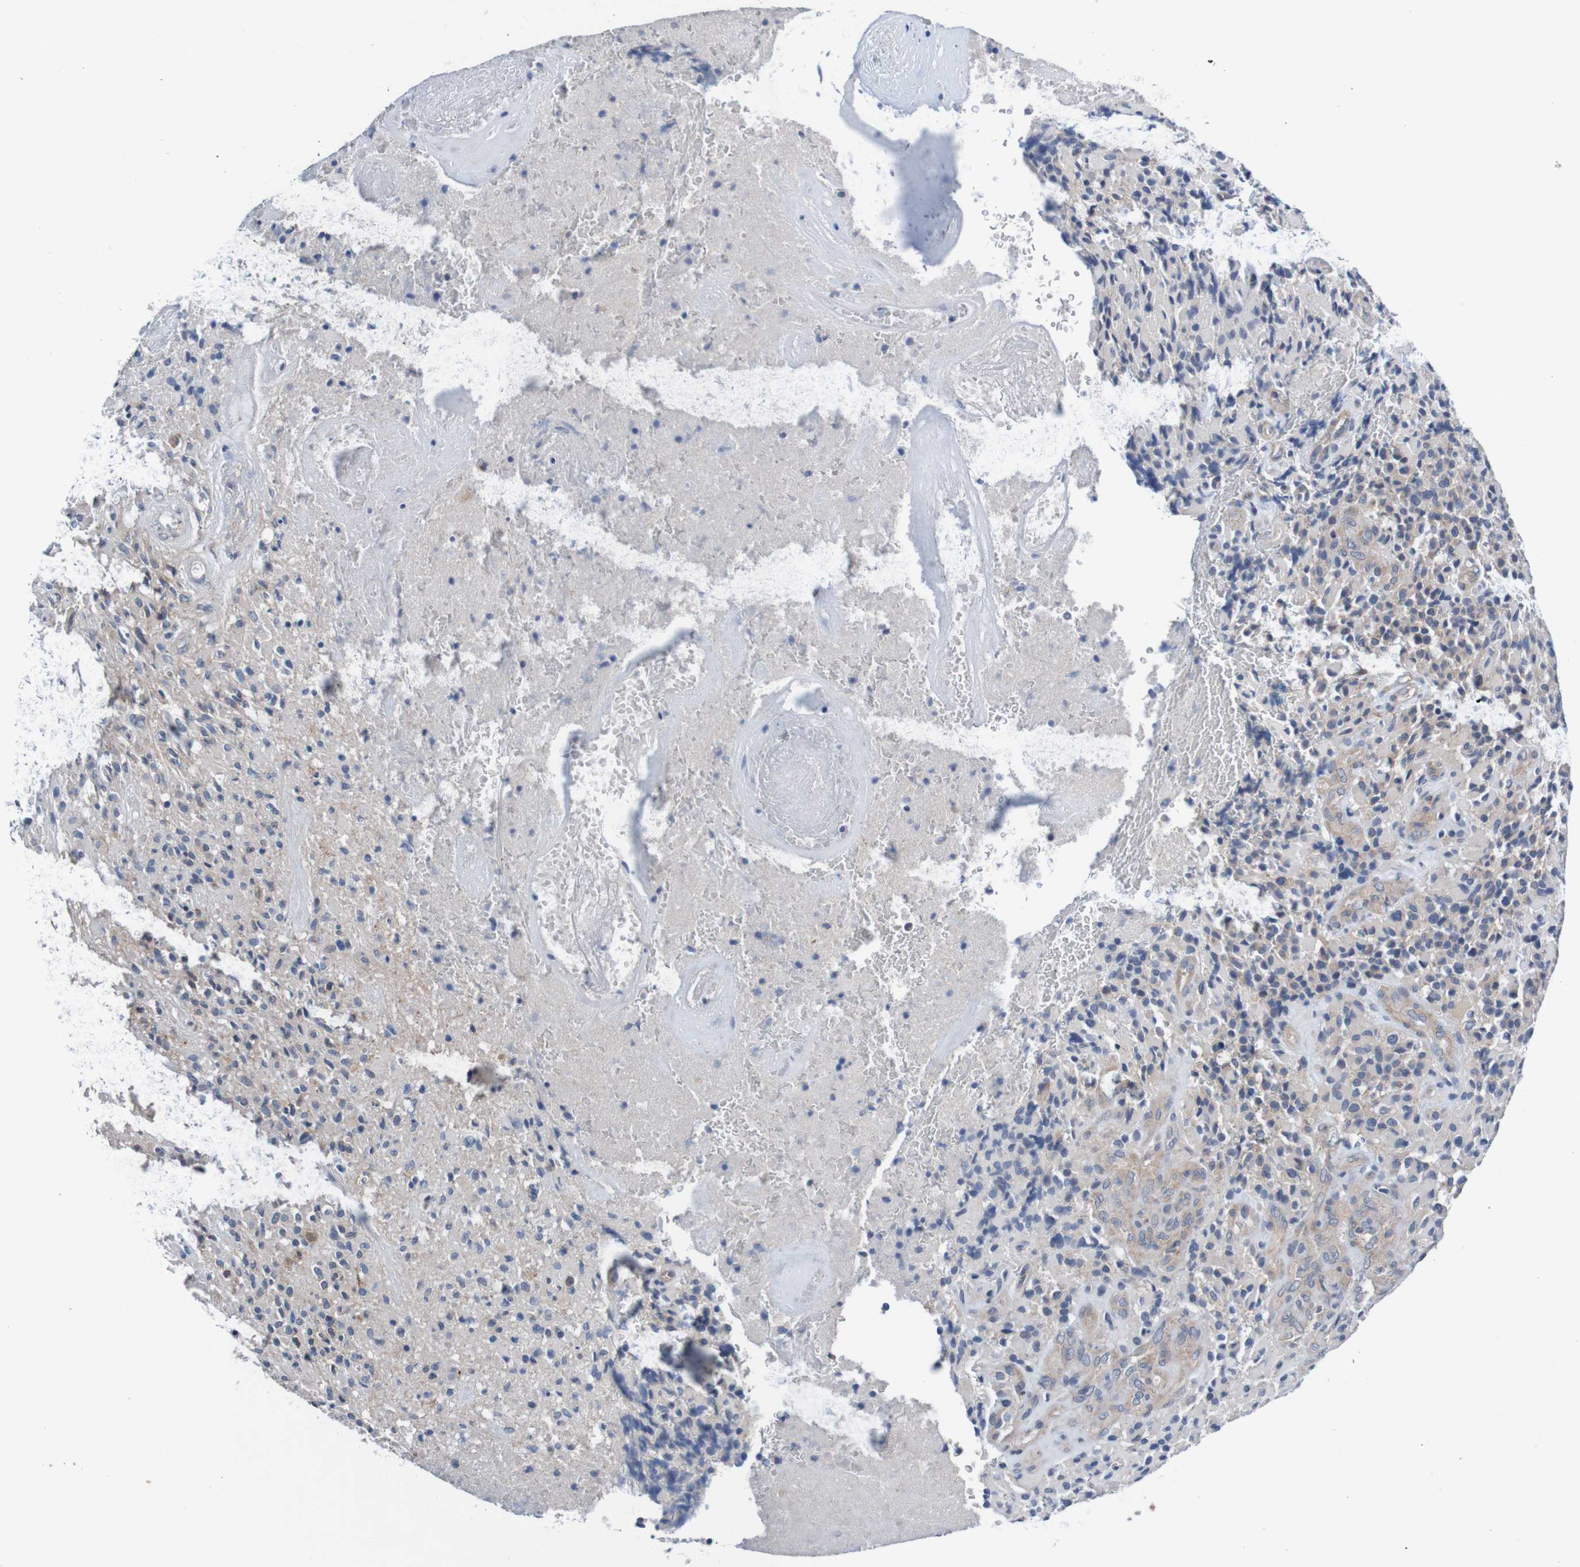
{"staining": {"intensity": "negative", "quantity": "none", "location": "none"}, "tissue": "glioma", "cell_type": "Tumor cells", "image_type": "cancer", "snomed": [{"axis": "morphology", "description": "Glioma, malignant, High grade"}, {"axis": "topography", "description": "Brain"}], "caption": "There is no significant positivity in tumor cells of malignant glioma (high-grade). The staining was performed using DAB to visualize the protein expression in brown, while the nuclei were stained in blue with hematoxylin (Magnification: 20x).", "gene": "CPED1", "patient": {"sex": "male", "age": 71}}